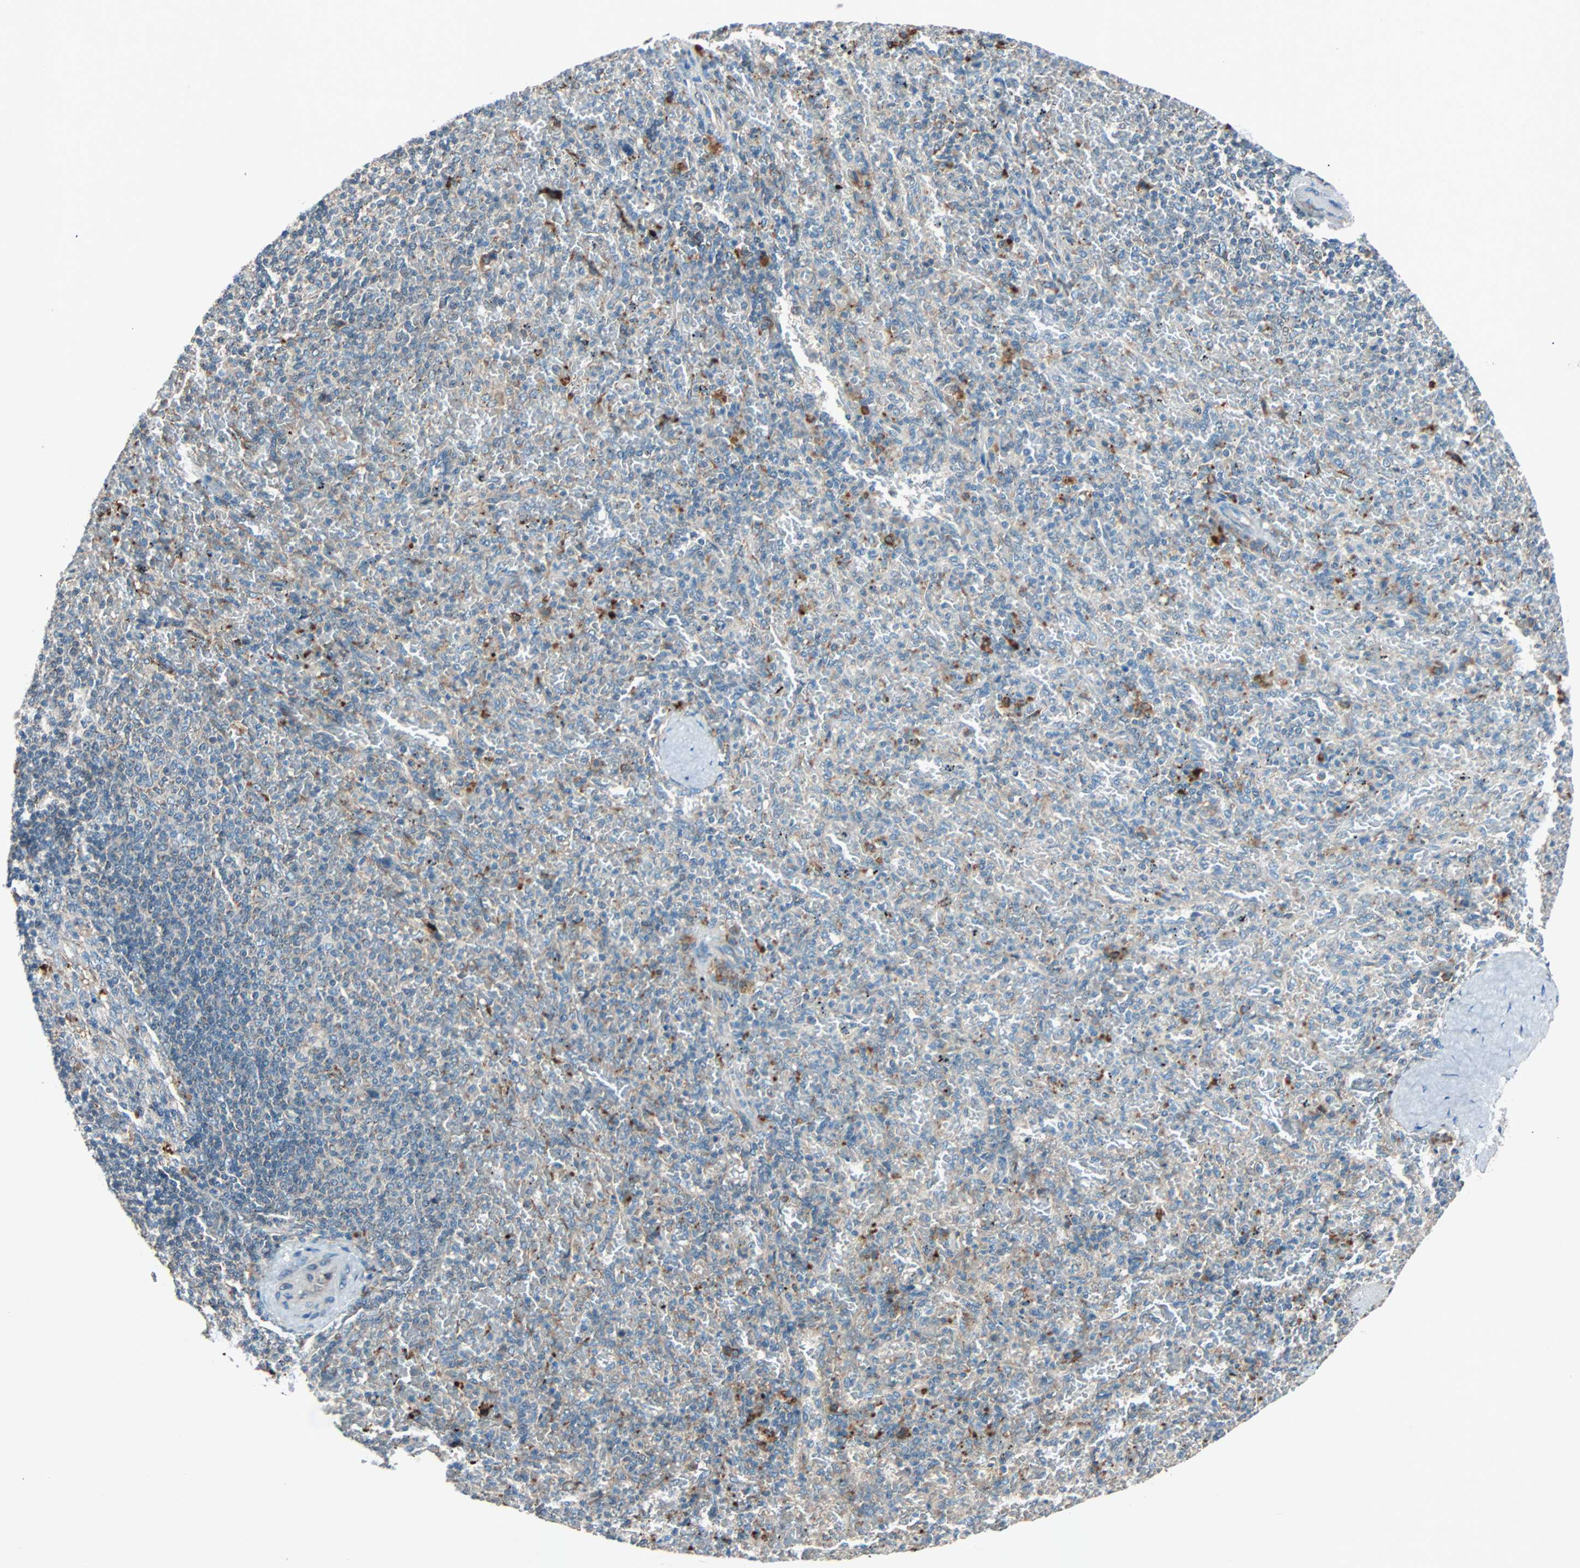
{"staining": {"intensity": "weak", "quantity": "<25%", "location": "cytoplasmic/membranous"}, "tissue": "spleen", "cell_type": "Cells in red pulp", "image_type": "normal", "snomed": [{"axis": "morphology", "description": "Normal tissue, NOS"}, {"axis": "topography", "description": "Spleen"}], "caption": "This is a histopathology image of IHC staining of unremarkable spleen, which shows no staining in cells in red pulp.", "gene": "PHYH", "patient": {"sex": "female", "age": 43}}